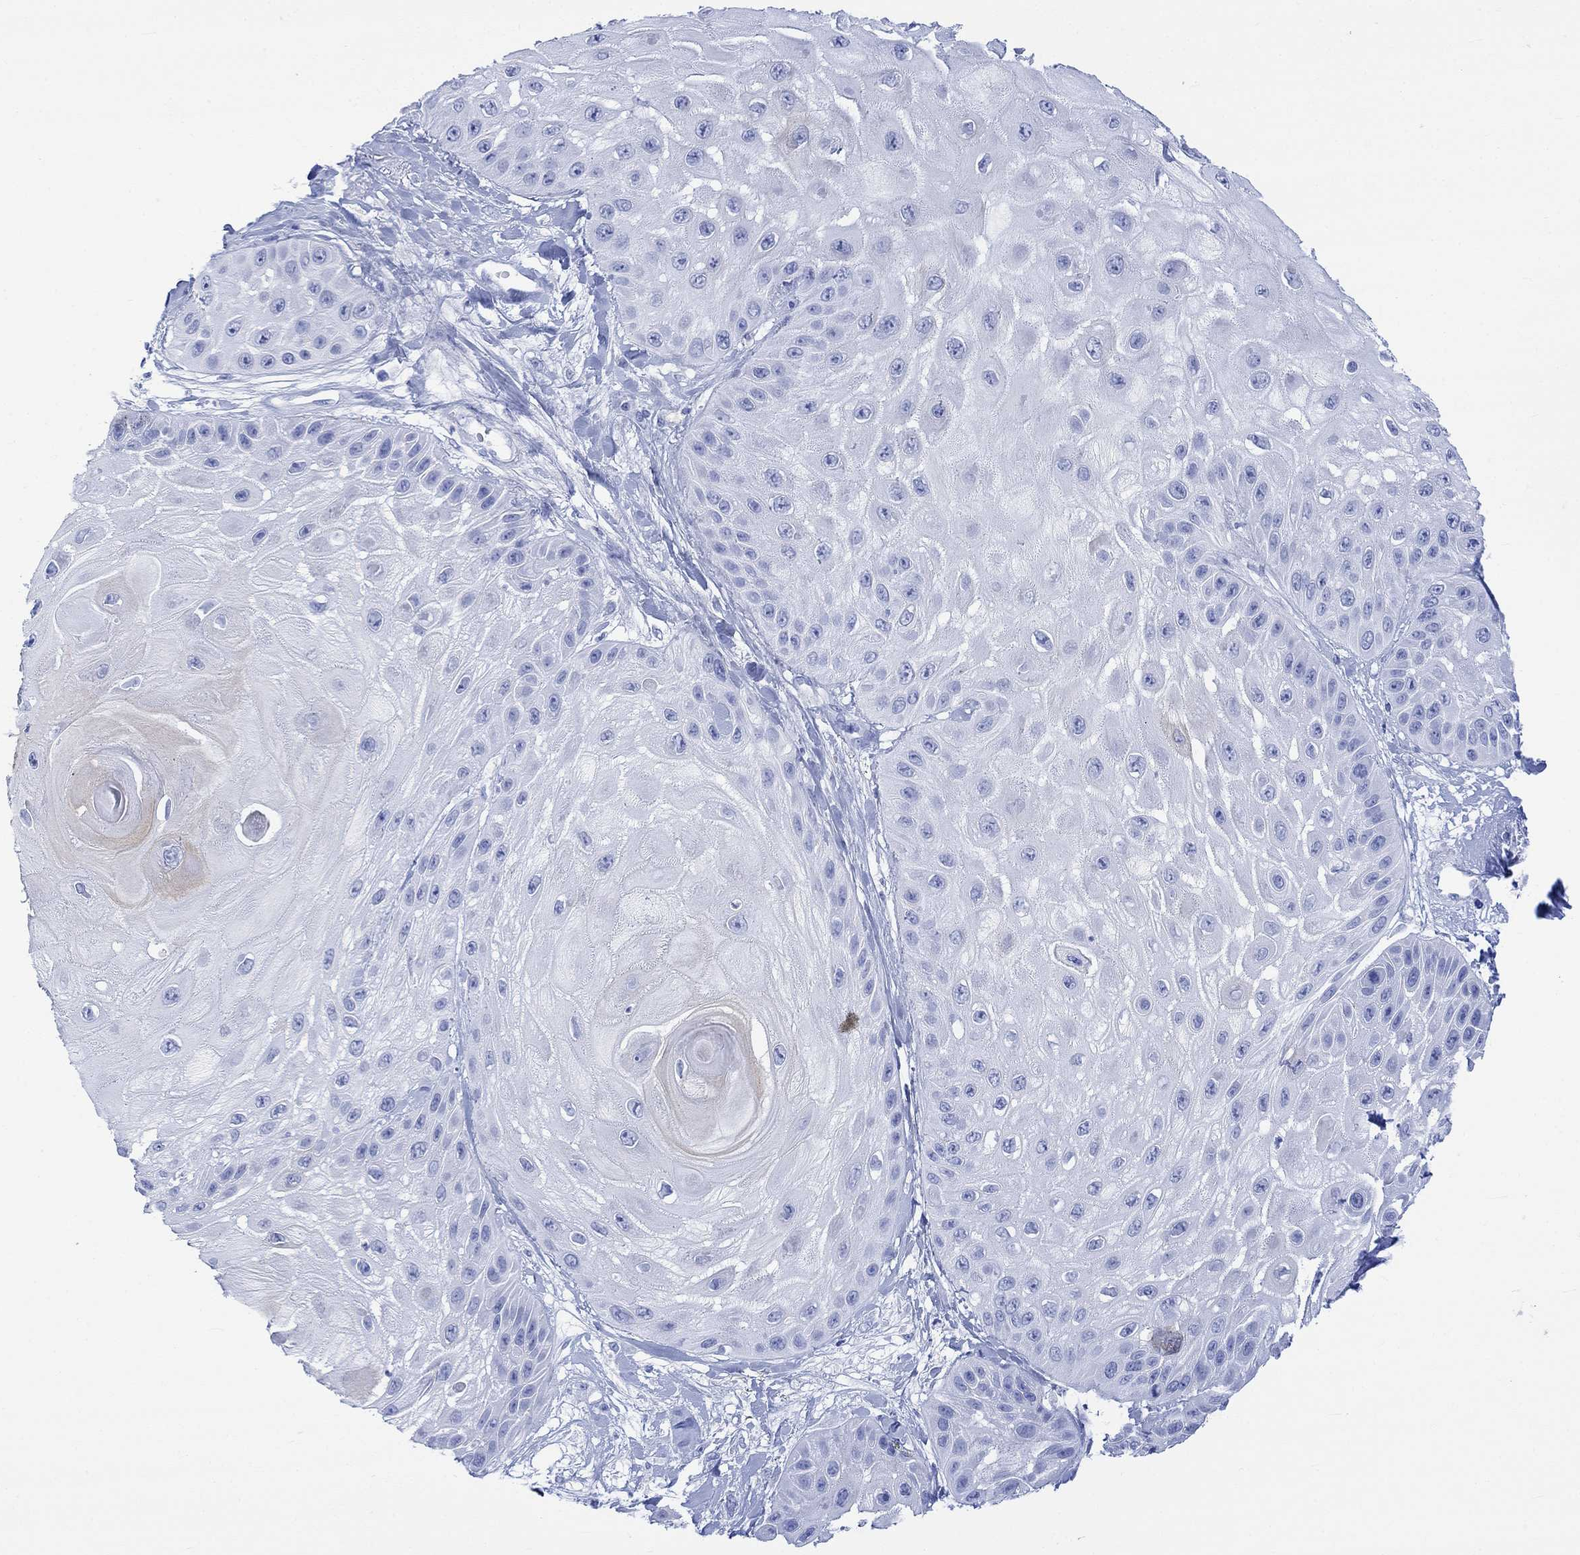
{"staining": {"intensity": "weak", "quantity": "<25%", "location": "cytoplasmic/membranous"}, "tissue": "skin cancer", "cell_type": "Tumor cells", "image_type": "cancer", "snomed": [{"axis": "morphology", "description": "Normal tissue, NOS"}, {"axis": "morphology", "description": "Squamous cell carcinoma, NOS"}, {"axis": "topography", "description": "Skin"}], "caption": "Tumor cells are negative for brown protein staining in skin cancer.", "gene": "CELF4", "patient": {"sex": "male", "age": 79}}